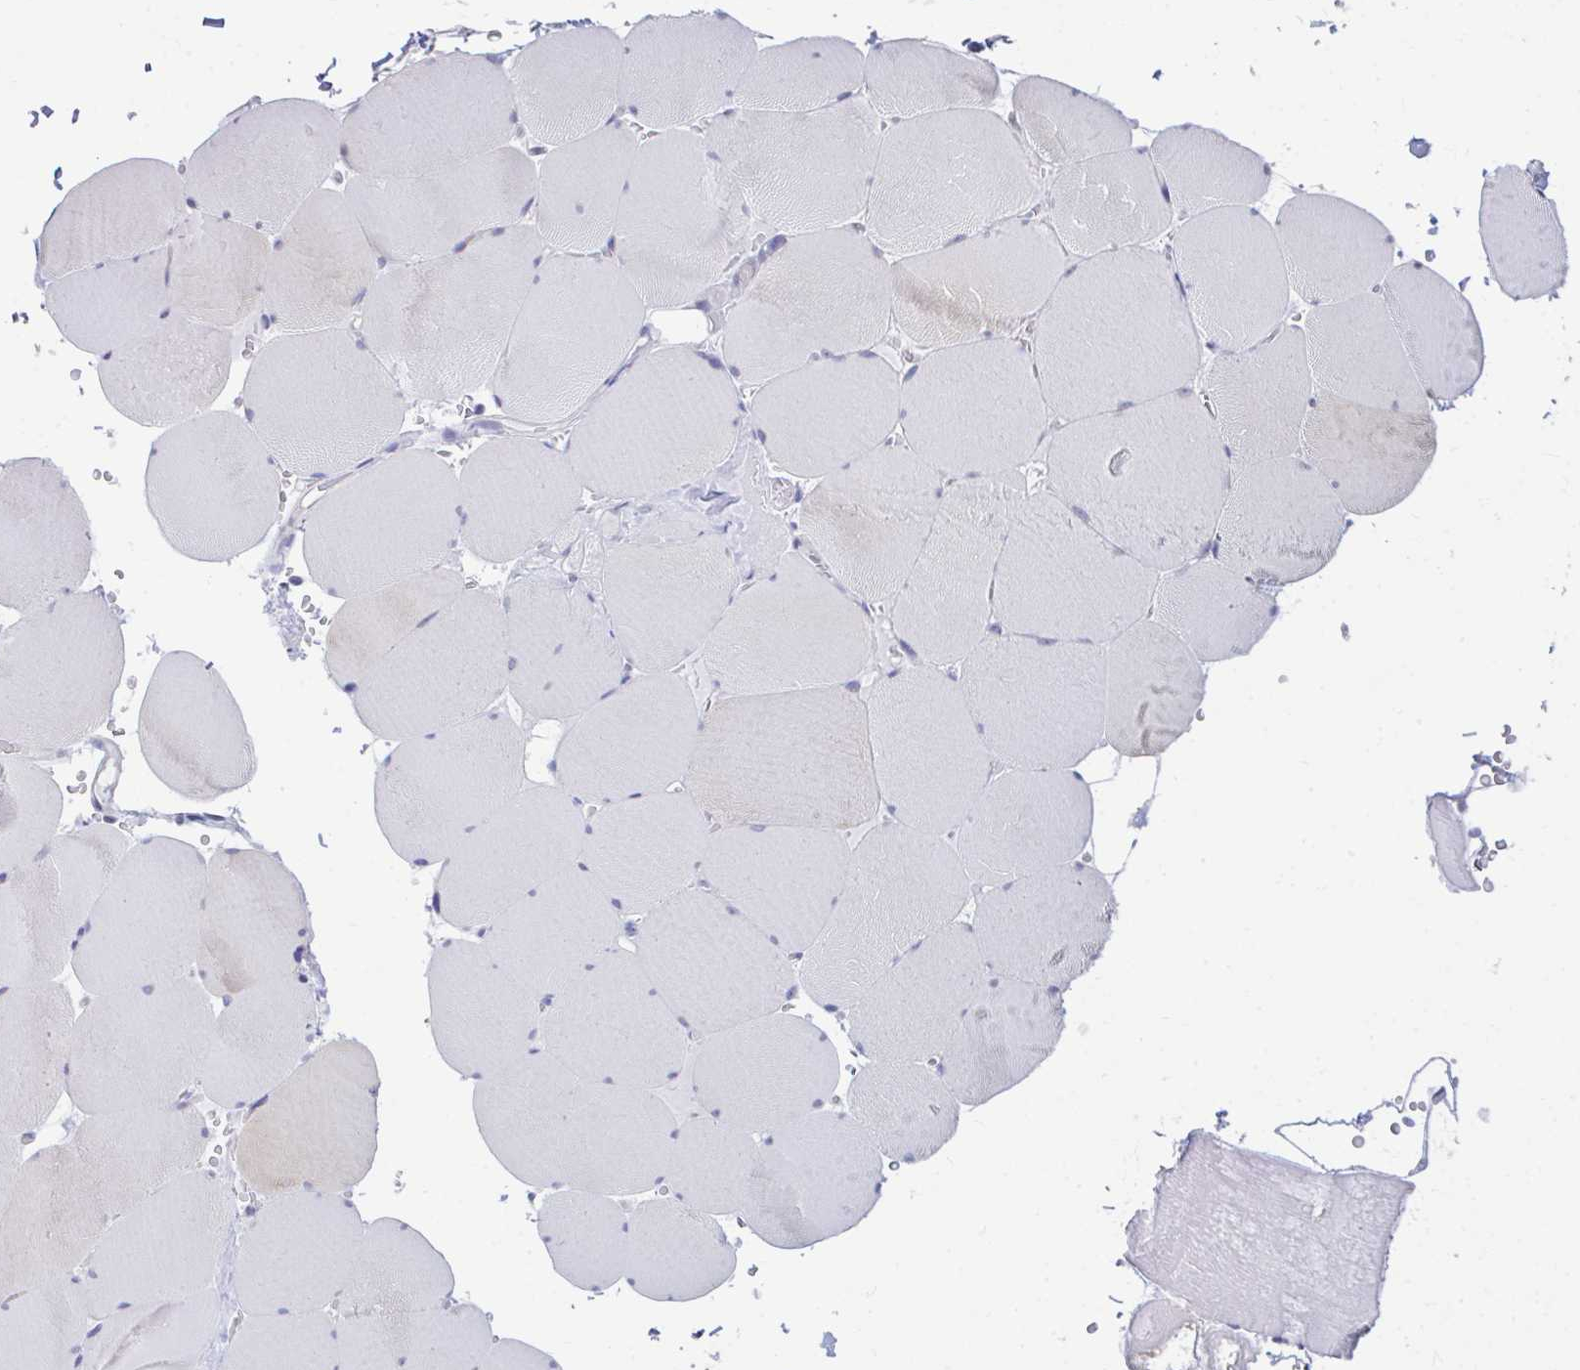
{"staining": {"intensity": "negative", "quantity": "none", "location": "none"}, "tissue": "skeletal muscle", "cell_type": "Myocytes", "image_type": "normal", "snomed": [{"axis": "morphology", "description": "Normal tissue, NOS"}, {"axis": "topography", "description": "Skeletal muscle"}, {"axis": "topography", "description": "Head-Neck"}], "caption": "Protein analysis of benign skeletal muscle reveals no significant expression in myocytes.", "gene": "CSE1L", "patient": {"sex": "male", "age": 66}}